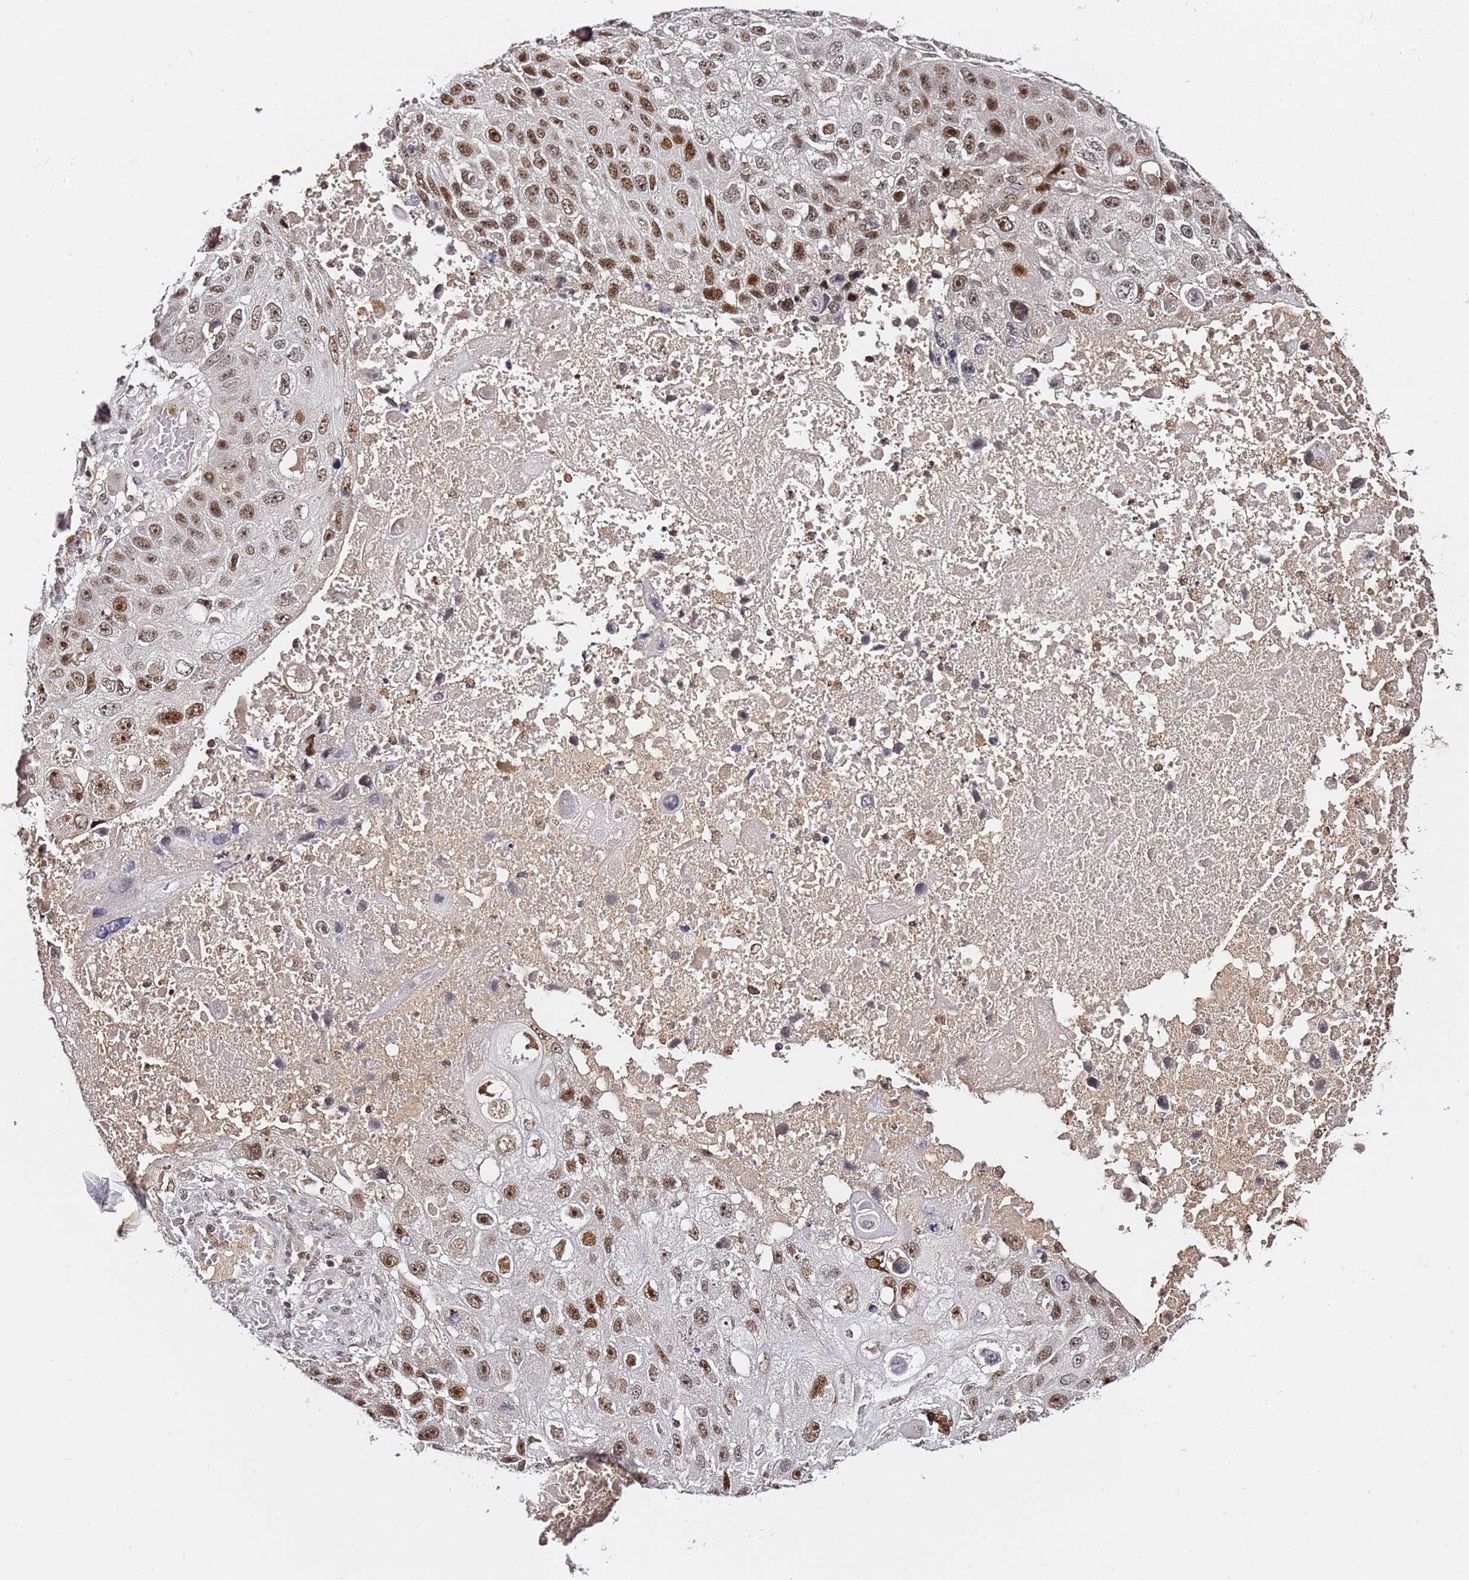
{"staining": {"intensity": "strong", "quantity": ">75%", "location": "nuclear"}, "tissue": "lung cancer", "cell_type": "Tumor cells", "image_type": "cancer", "snomed": [{"axis": "morphology", "description": "Squamous cell carcinoma, NOS"}, {"axis": "topography", "description": "Lung"}], "caption": "DAB (3,3'-diaminobenzidine) immunohistochemical staining of lung cancer exhibits strong nuclear protein positivity in approximately >75% of tumor cells.", "gene": "FCF1", "patient": {"sex": "male", "age": 61}}